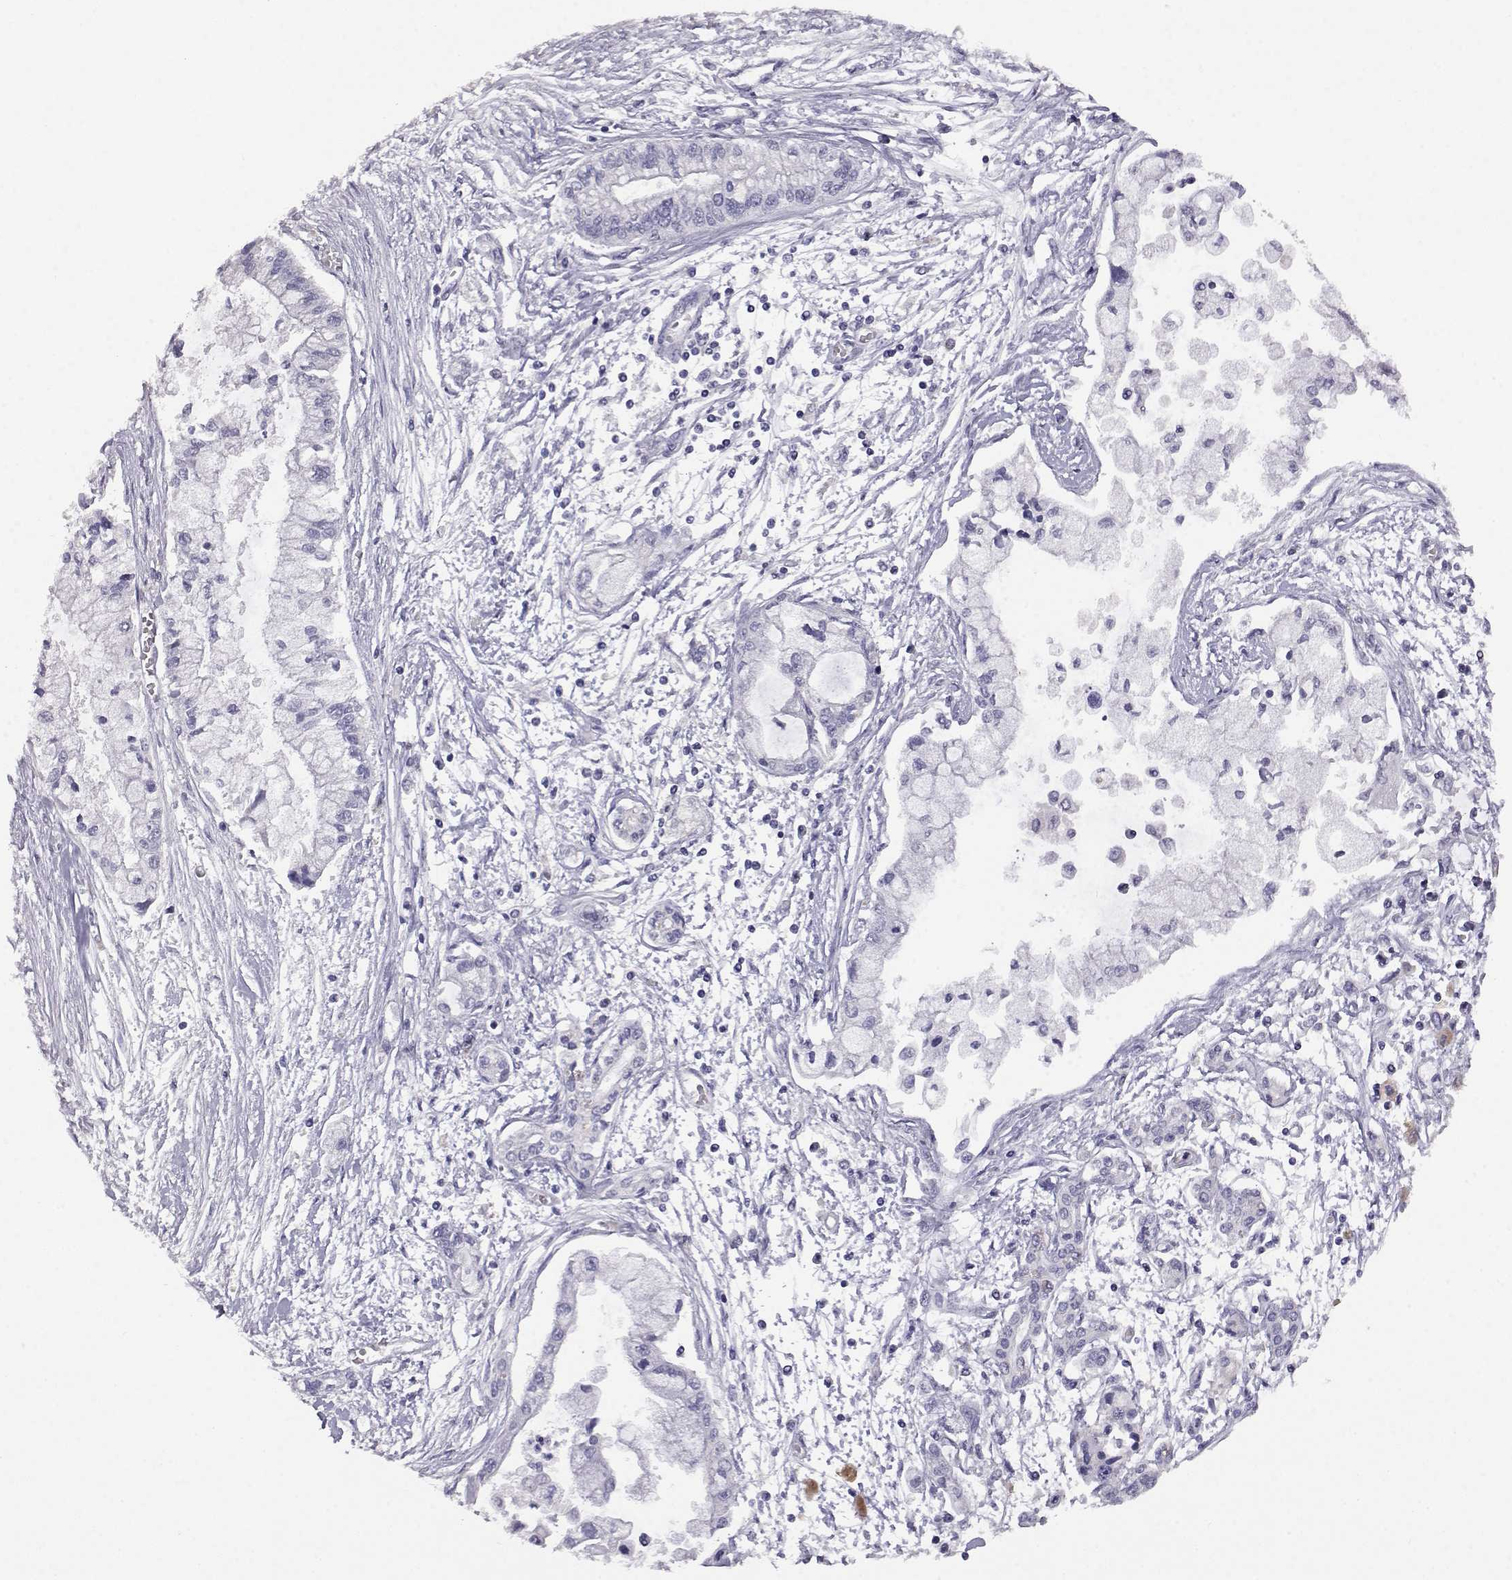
{"staining": {"intensity": "negative", "quantity": "none", "location": "none"}, "tissue": "pancreatic cancer", "cell_type": "Tumor cells", "image_type": "cancer", "snomed": [{"axis": "morphology", "description": "Adenocarcinoma, NOS"}, {"axis": "topography", "description": "Pancreas"}], "caption": "IHC histopathology image of neoplastic tissue: human adenocarcinoma (pancreatic) stained with DAB reveals no significant protein positivity in tumor cells.", "gene": "AKR1B1", "patient": {"sex": "male", "age": 54}}